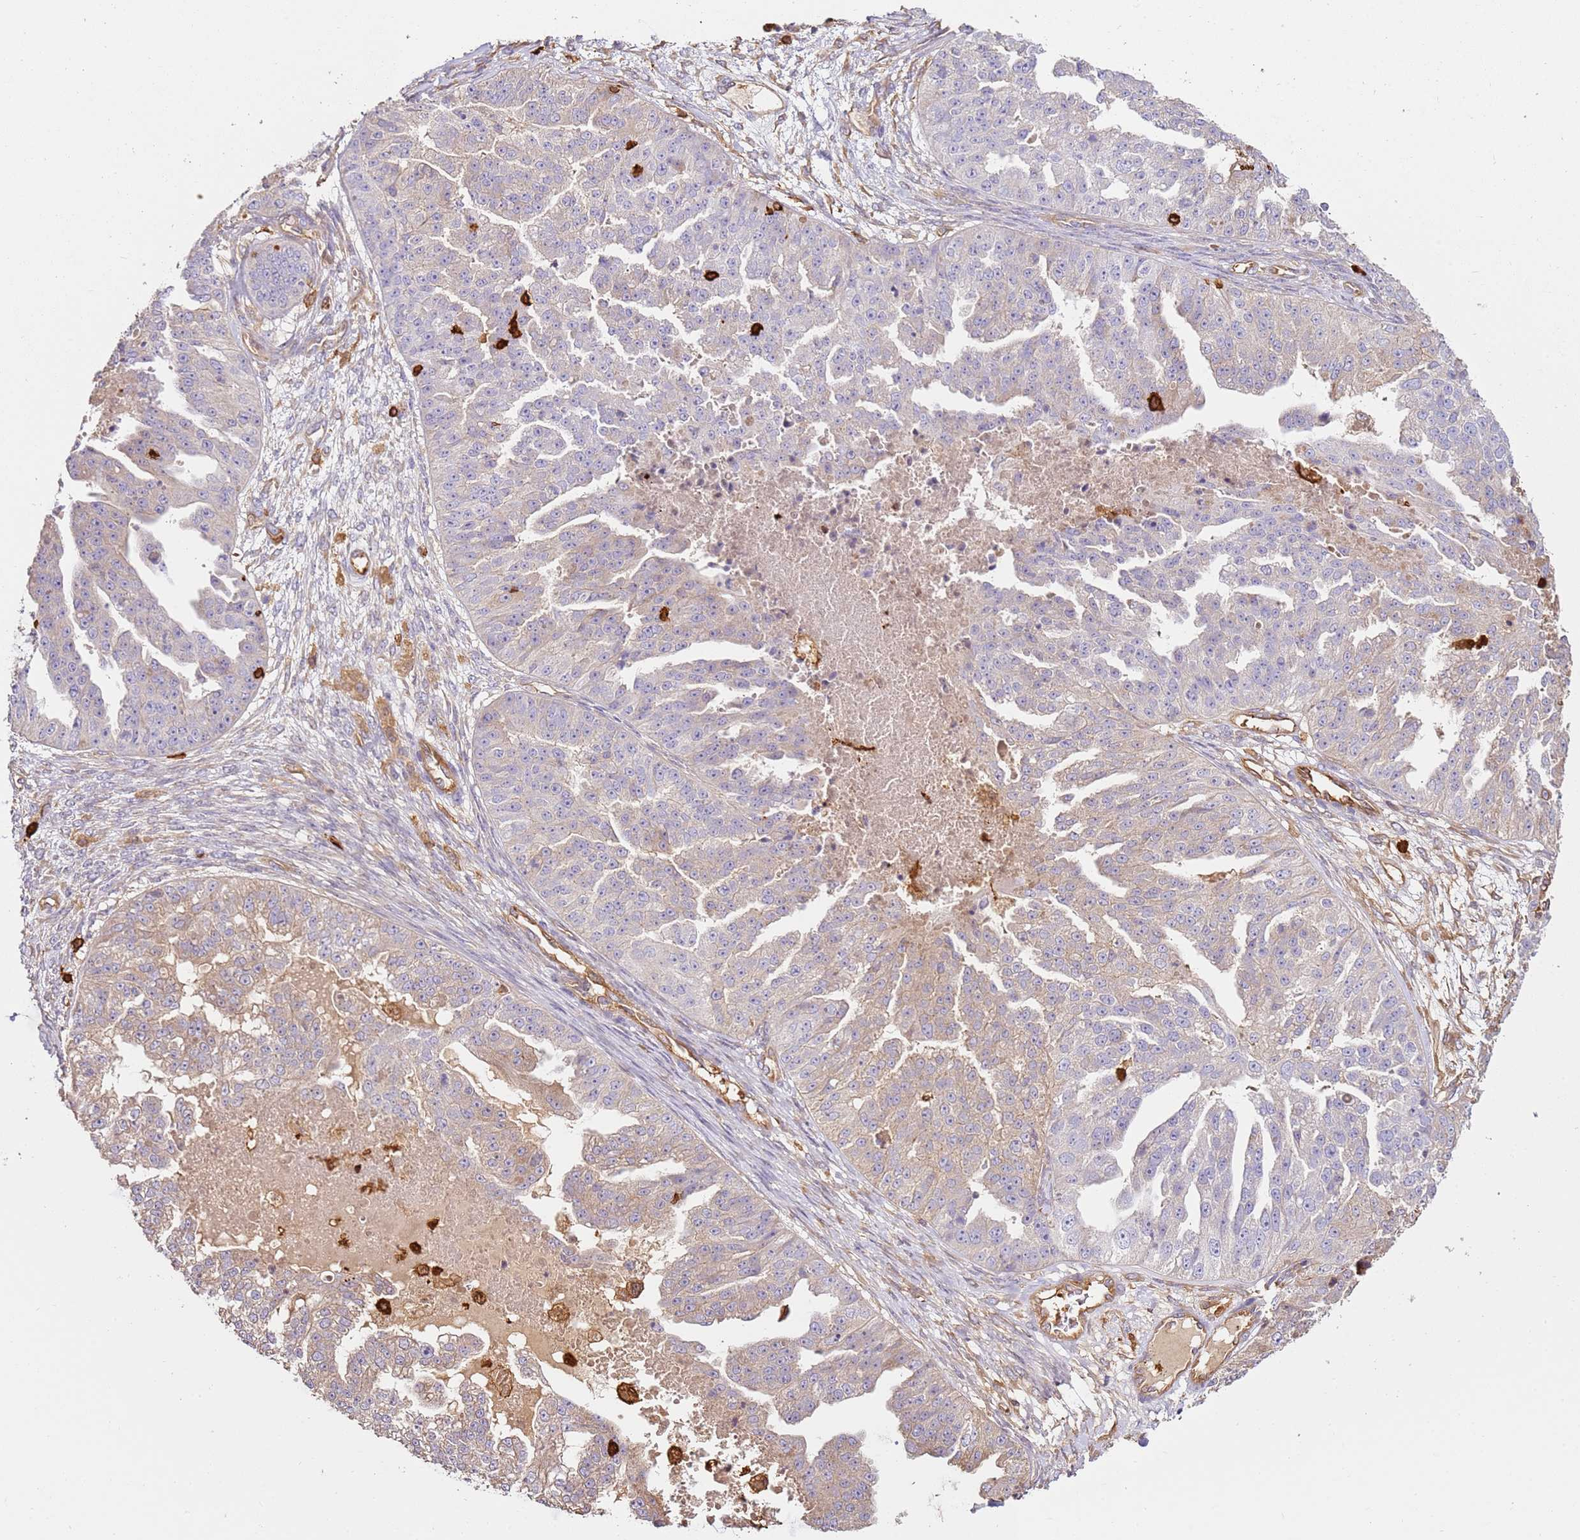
{"staining": {"intensity": "negative", "quantity": "none", "location": "none"}, "tissue": "ovarian cancer", "cell_type": "Tumor cells", "image_type": "cancer", "snomed": [{"axis": "morphology", "description": "Cystadenocarcinoma, serous, NOS"}, {"axis": "topography", "description": "Ovary"}], "caption": "Immunohistochemistry histopathology image of neoplastic tissue: ovarian cancer stained with DAB (3,3'-diaminobenzidine) reveals no significant protein expression in tumor cells.", "gene": "OR6P1", "patient": {"sex": "female", "age": 58}}